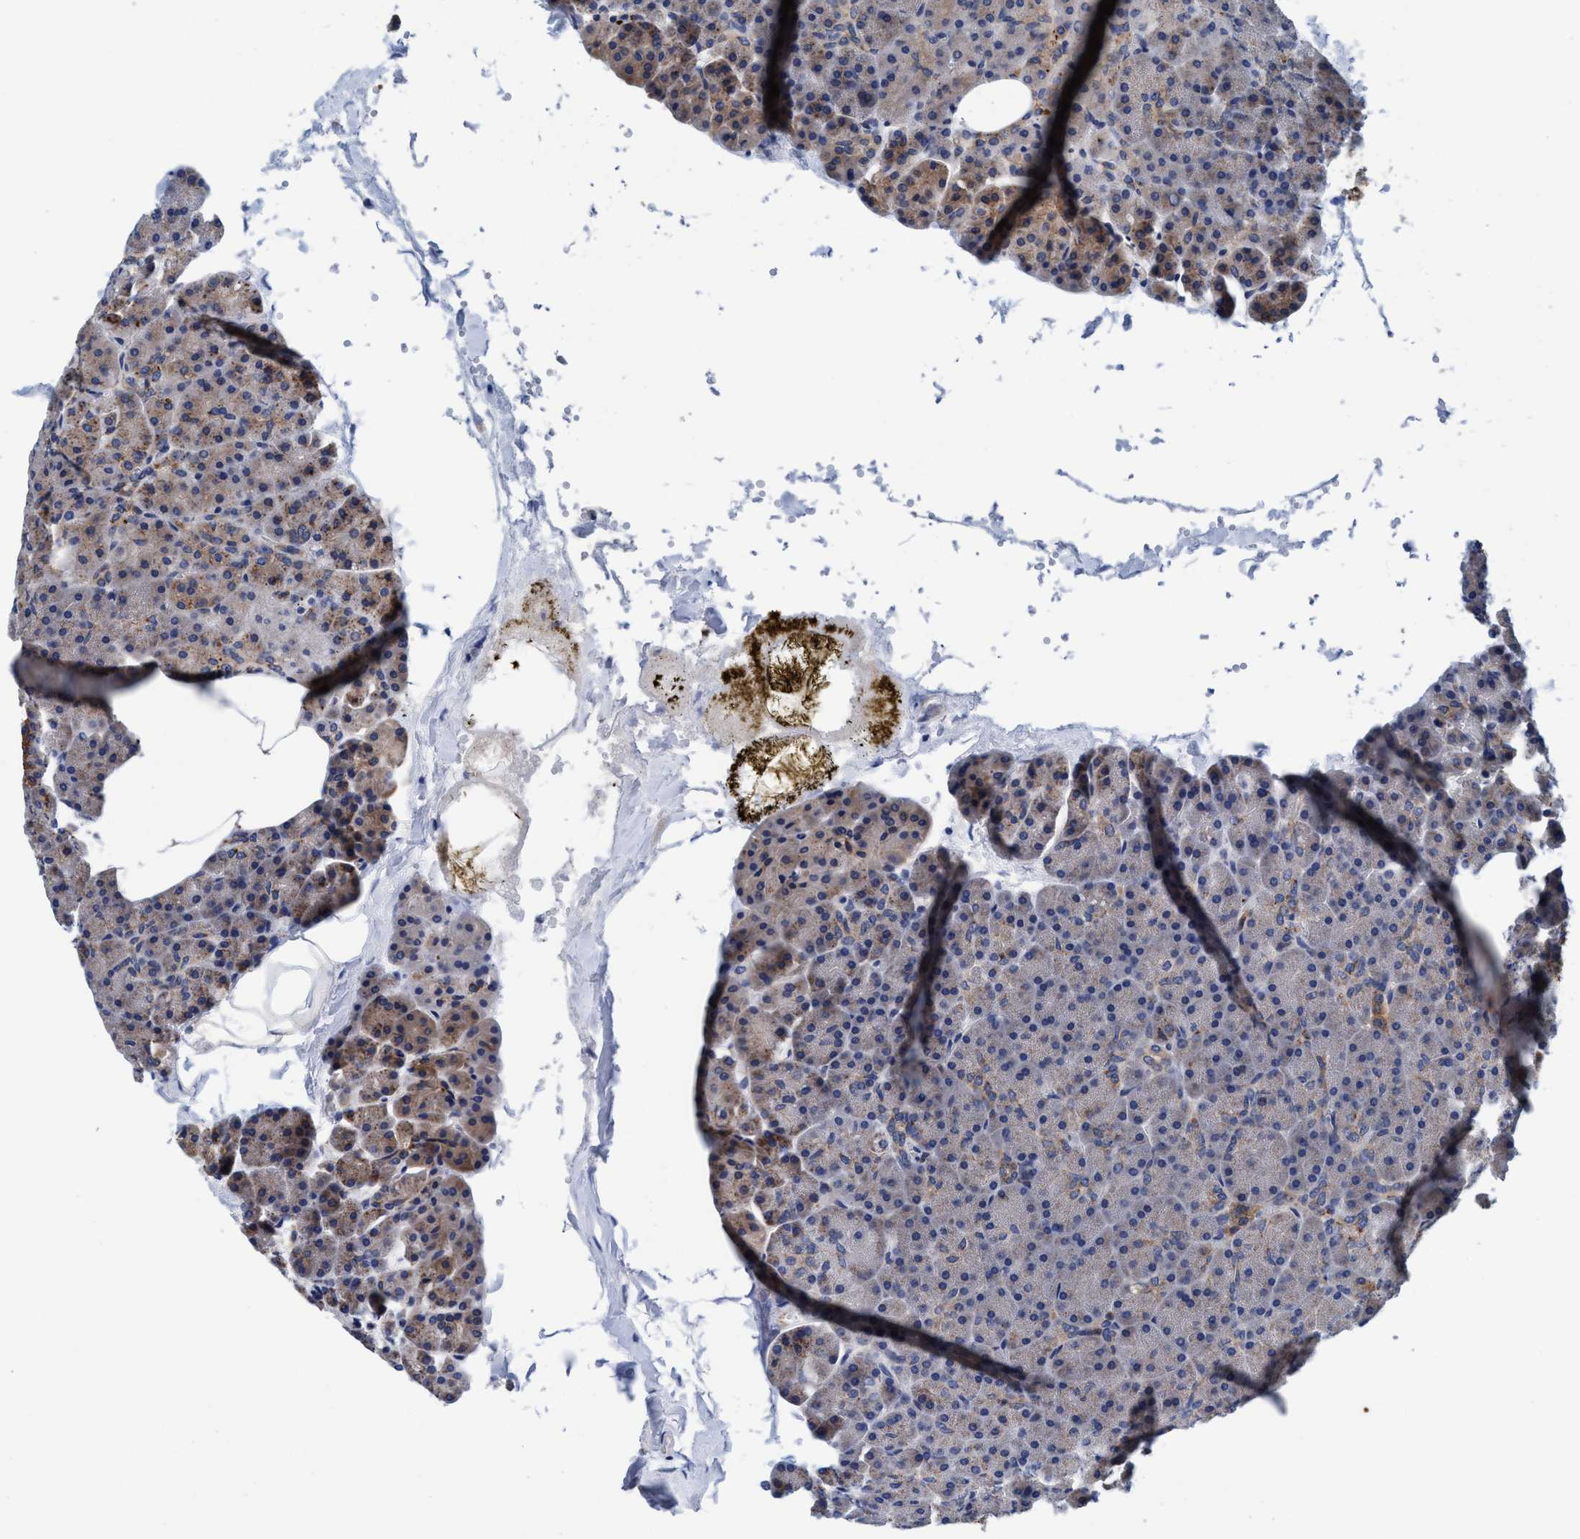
{"staining": {"intensity": "weak", "quantity": "<25%", "location": "cytoplasmic/membranous"}, "tissue": "pancreas", "cell_type": "Exocrine glandular cells", "image_type": "normal", "snomed": [{"axis": "morphology", "description": "Normal tissue, NOS"}, {"axis": "topography", "description": "Pancreas"}], "caption": "Photomicrograph shows no protein positivity in exocrine glandular cells of normal pancreas.", "gene": "ENDOG", "patient": {"sex": "female", "age": 35}}